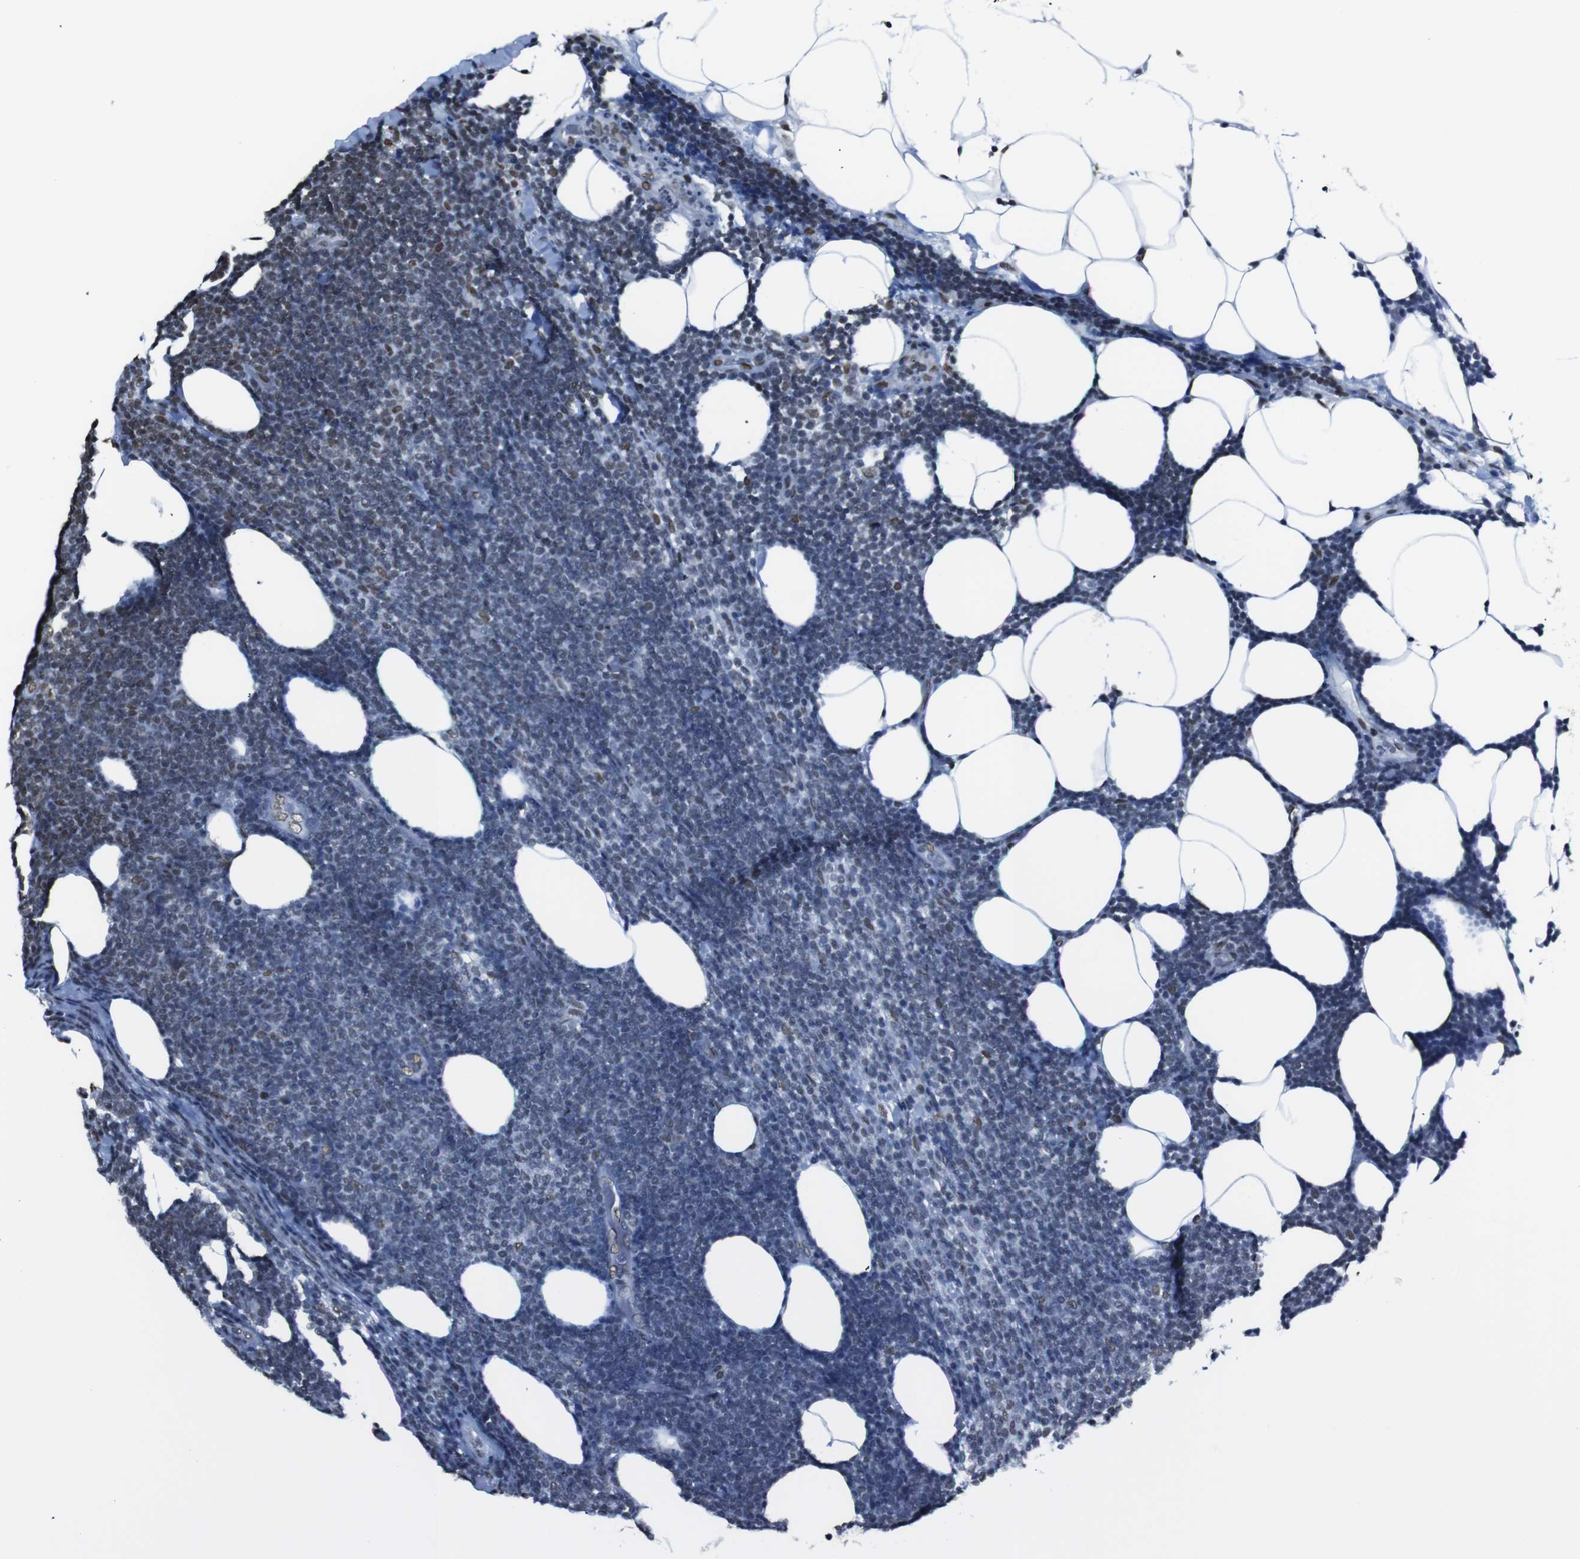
{"staining": {"intensity": "negative", "quantity": "none", "location": "none"}, "tissue": "lymphoma", "cell_type": "Tumor cells", "image_type": "cancer", "snomed": [{"axis": "morphology", "description": "Malignant lymphoma, non-Hodgkin's type, Low grade"}, {"axis": "topography", "description": "Lymph node"}], "caption": "Immunohistochemistry micrograph of low-grade malignant lymphoma, non-Hodgkin's type stained for a protein (brown), which displays no staining in tumor cells.", "gene": "ROMO1", "patient": {"sex": "male", "age": 66}}